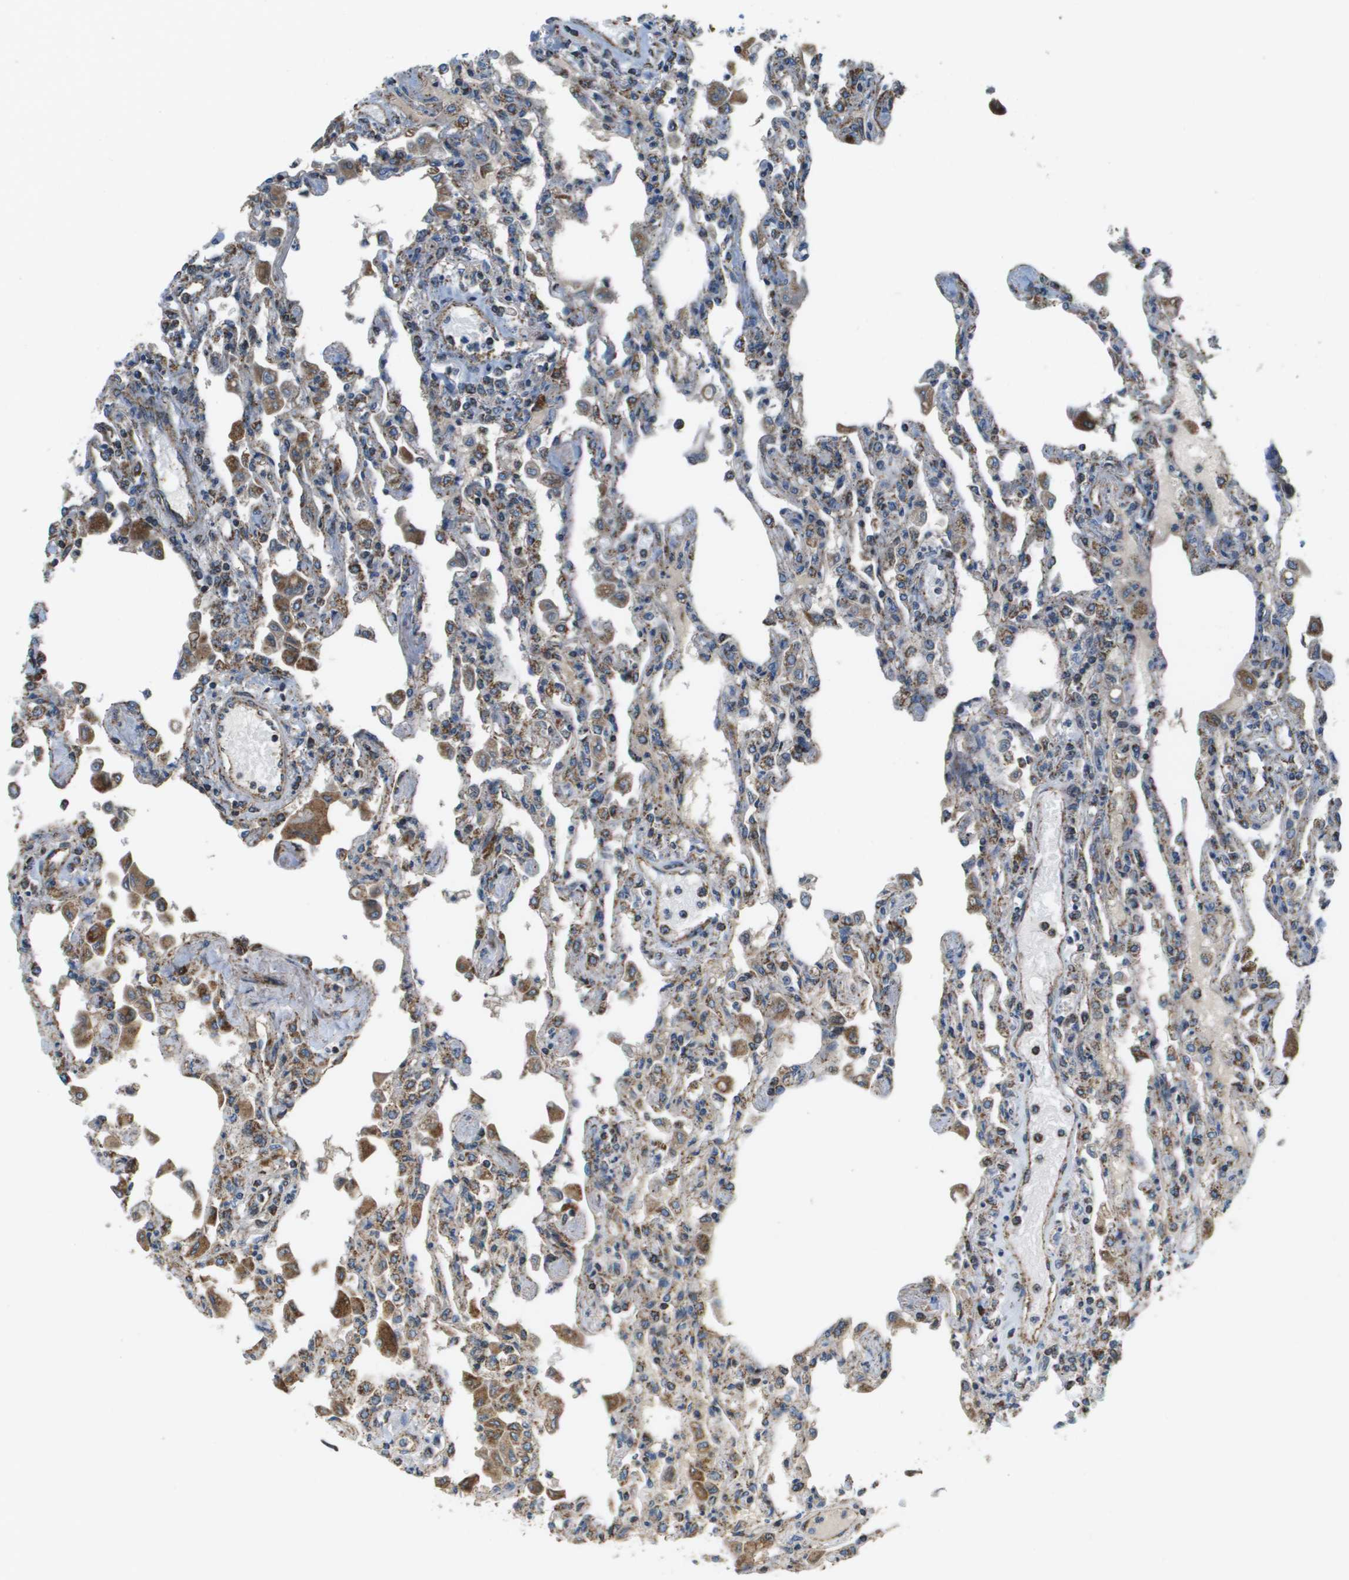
{"staining": {"intensity": "weak", "quantity": "25%-75%", "location": "cytoplasmic/membranous"}, "tissue": "lung", "cell_type": "Alveolar cells", "image_type": "normal", "snomed": [{"axis": "morphology", "description": "Normal tissue, NOS"}, {"axis": "topography", "description": "Bronchus"}, {"axis": "topography", "description": "Lung"}], "caption": "DAB (3,3'-diaminobenzidine) immunohistochemical staining of benign lung shows weak cytoplasmic/membranous protein positivity in about 25%-75% of alveolar cells.", "gene": "NRK", "patient": {"sex": "female", "age": 49}}